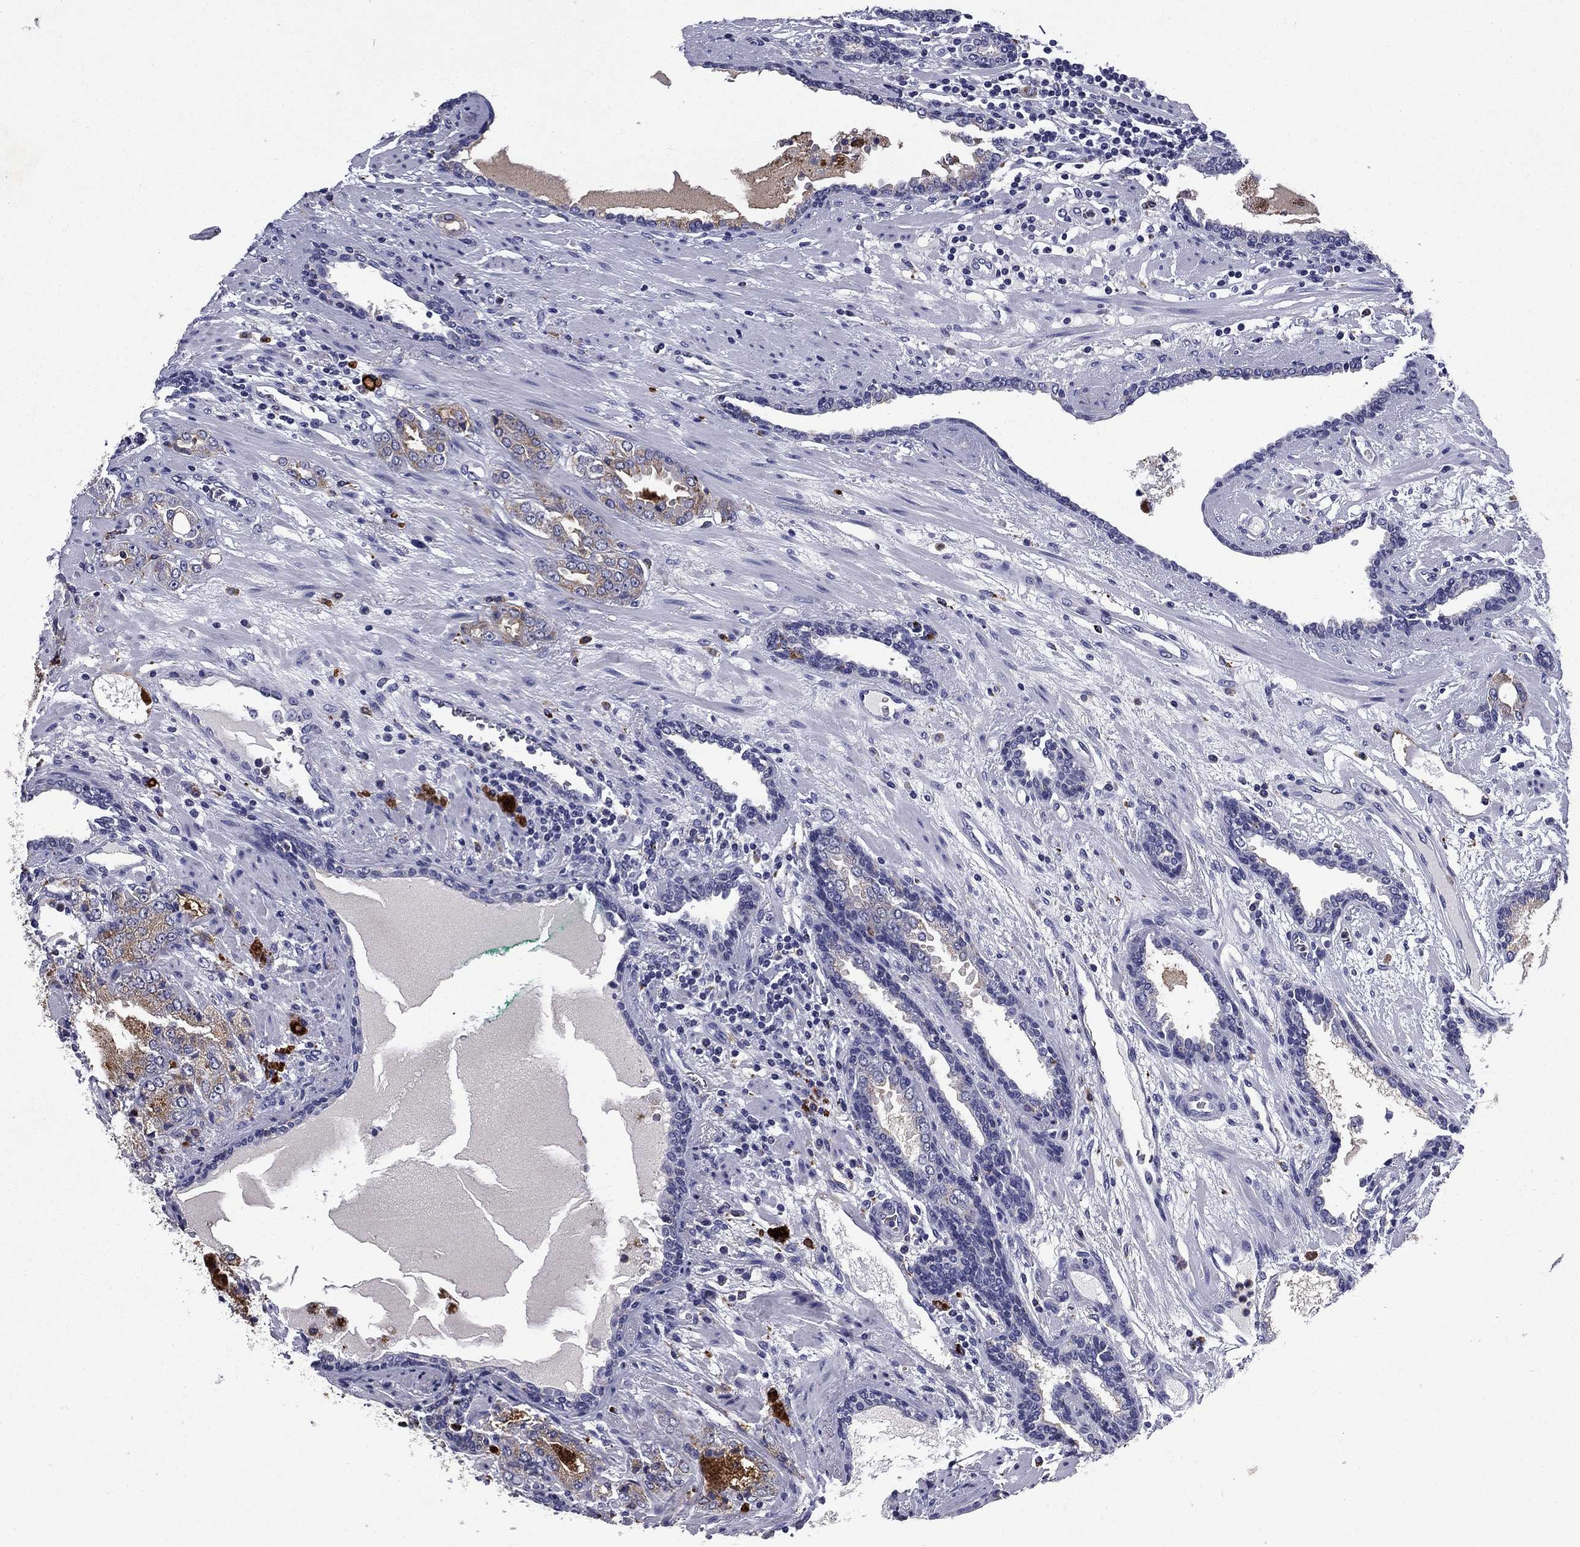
{"staining": {"intensity": "negative", "quantity": "none", "location": "none"}, "tissue": "prostate cancer", "cell_type": "Tumor cells", "image_type": "cancer", "snomed": [{"axis": "morphology", "description": "Adenocarcinoma, Low grade"}, {"axis": "topography", "description": "Prostate"}], "caption": "IHC of human low-grade adenocarcinoma (prostate) reveals no expression in tumor cells.", "gene": "MADCAM1", "patient": {"sex": "male", "age": 68}}